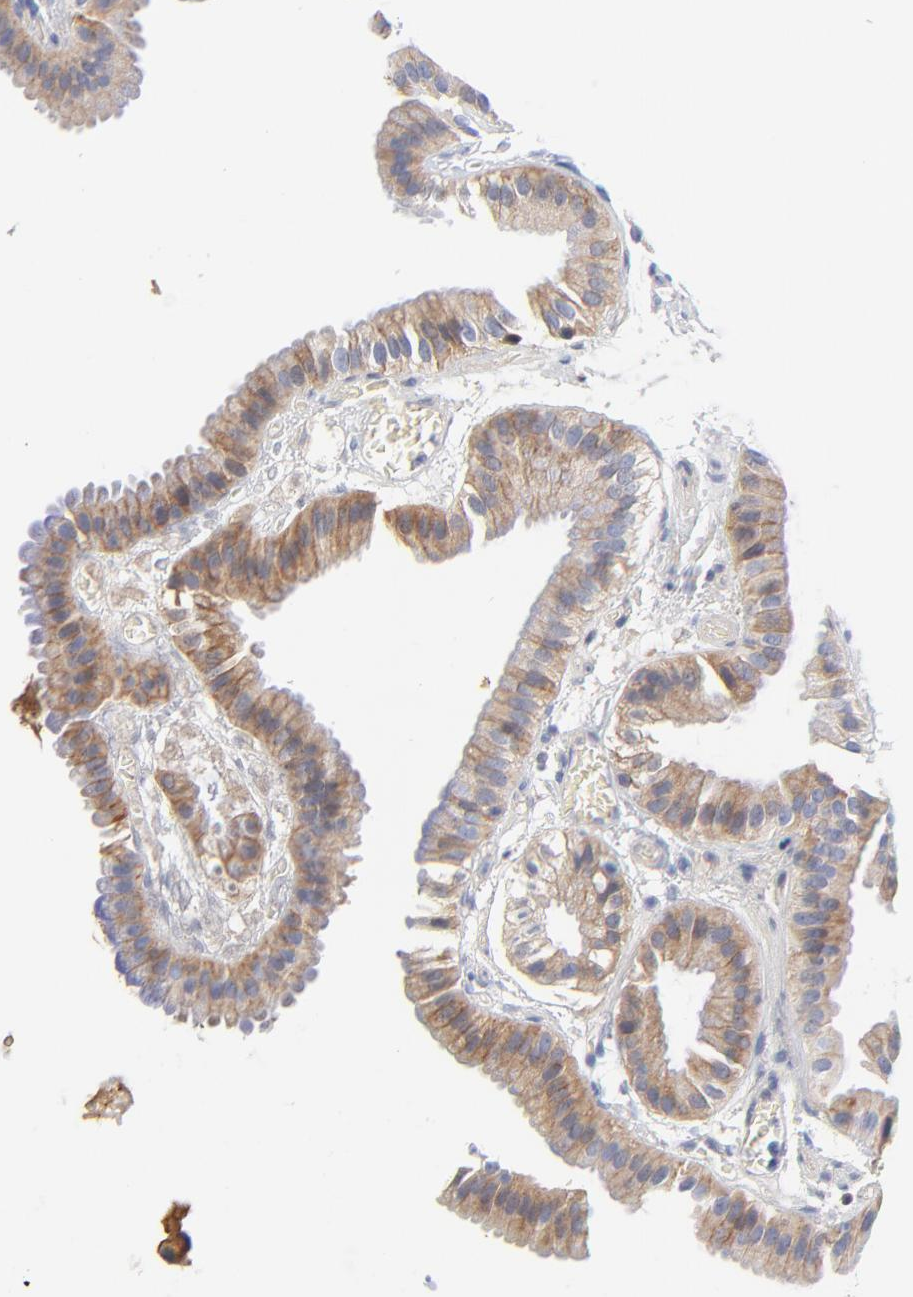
{"staining": {"intensity": "weak", "quantity": "25%-75%", "location": "cytoplasmic/membranous"}, "tissue": "gallbladder", "cell_type": "Glandular cells", "image_type": "normal", "snomed": [{"axis": "morphology", "description": "Normal tissue, NOS"}, {"axis": "topography", "description": "Gallbladder"}], "caption": "High-power microscopy captured an immunohistochemistry (IHC) photomicrograph of benign gallbladder, revealing weak cytoplasmic/membranous expression in approximately 25%-75% of glandular cells. The protein of interest is shown in brown color, while the nuclei are stained blue.", "gene": "IGLV3", "patient": {"sex": "female", "age": 63}}